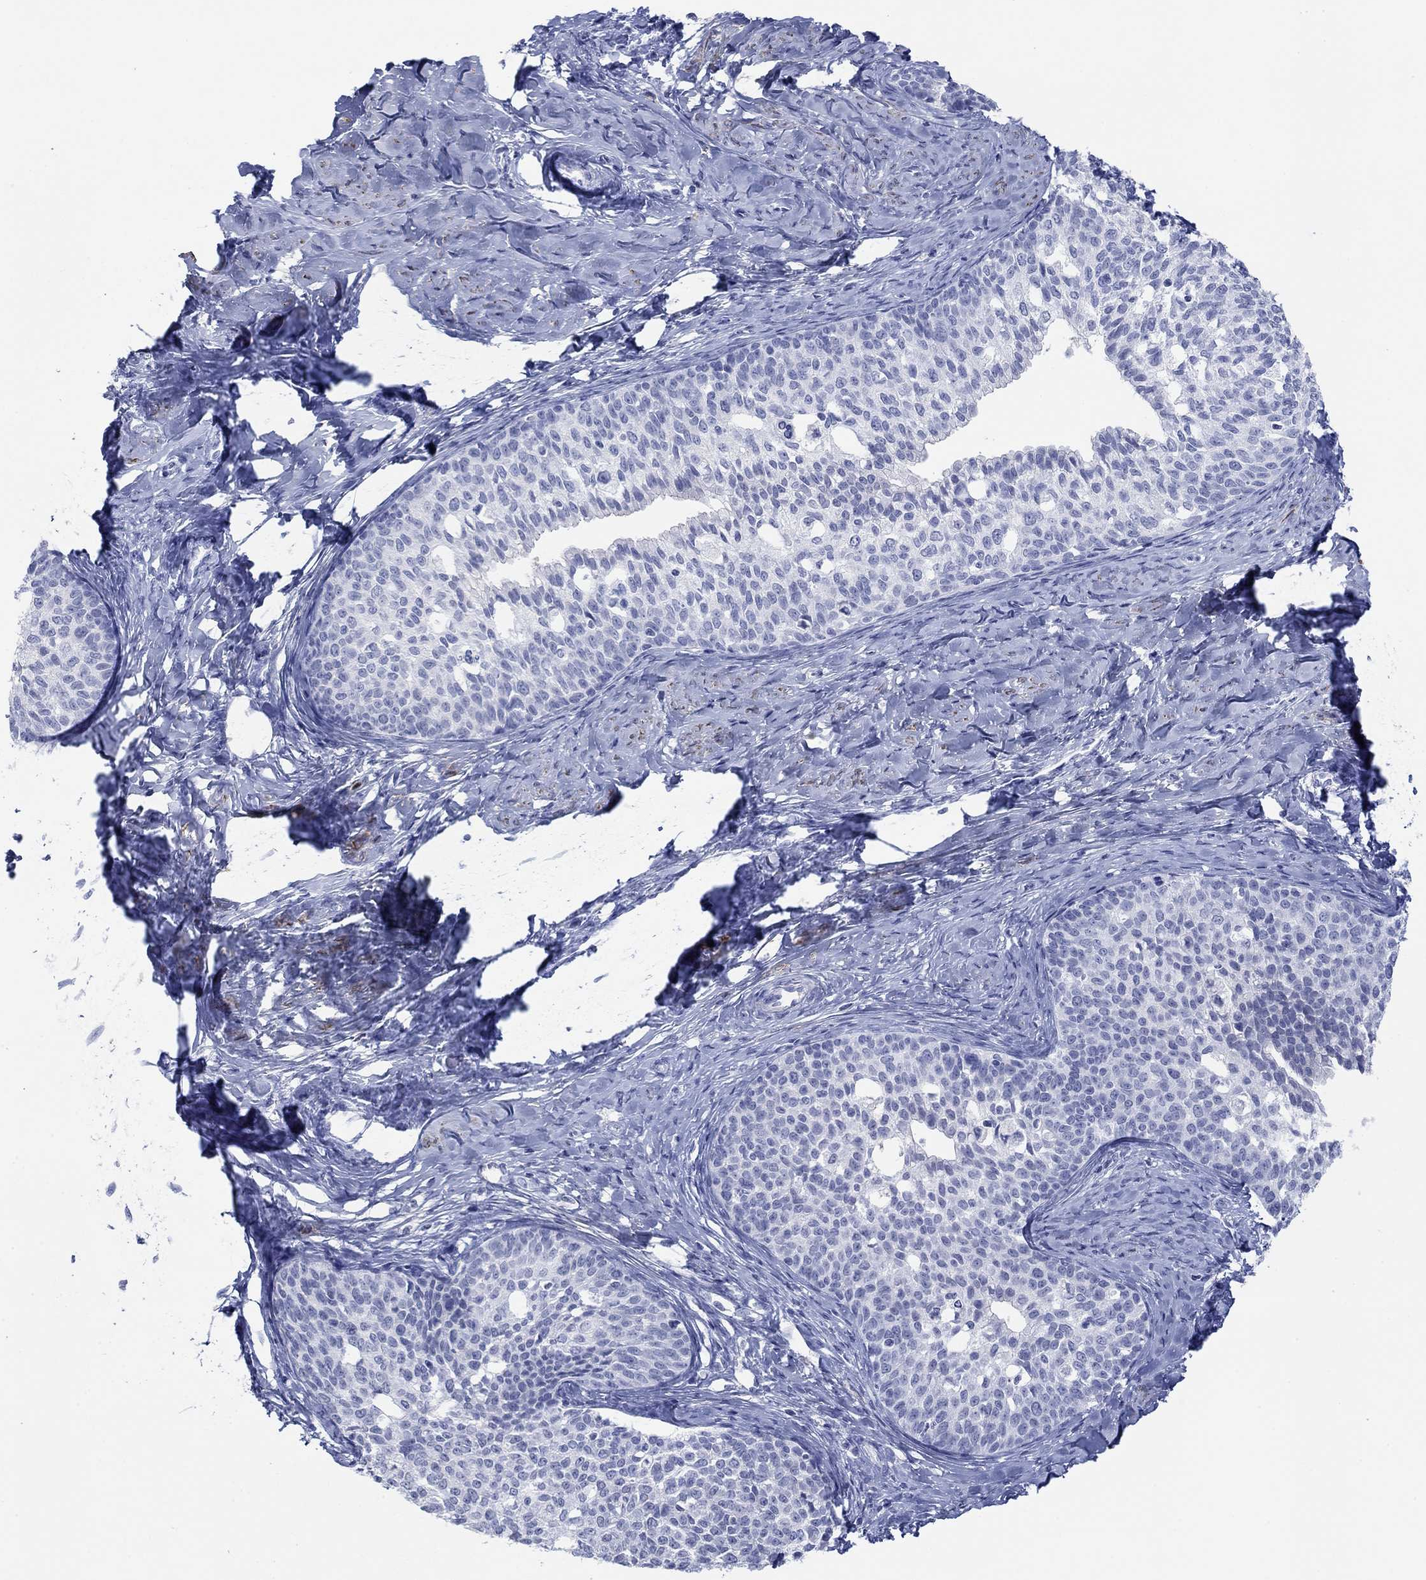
{"staining": {"intensity": "negative", "quantity": "none", "location": "none"}, "tissue": "cervical cancer", "cell_type": "Tumor cells", "image_type": "cancer", "snomed": [{"axis": "morphology", "description": "Squamous cell carcinoma, NOS"}, {"axis": "topography", "description": "Cervix"}], "caption": "An immunohistochemistry (IHC) photomicrograph of squamous cell carcinoma (cervical) is shown. There is no staining in tumor cells of squamous cell carcinoma (cervical).", "gene": "PDYN", "patient": {"sex": "female", "age": 51}}